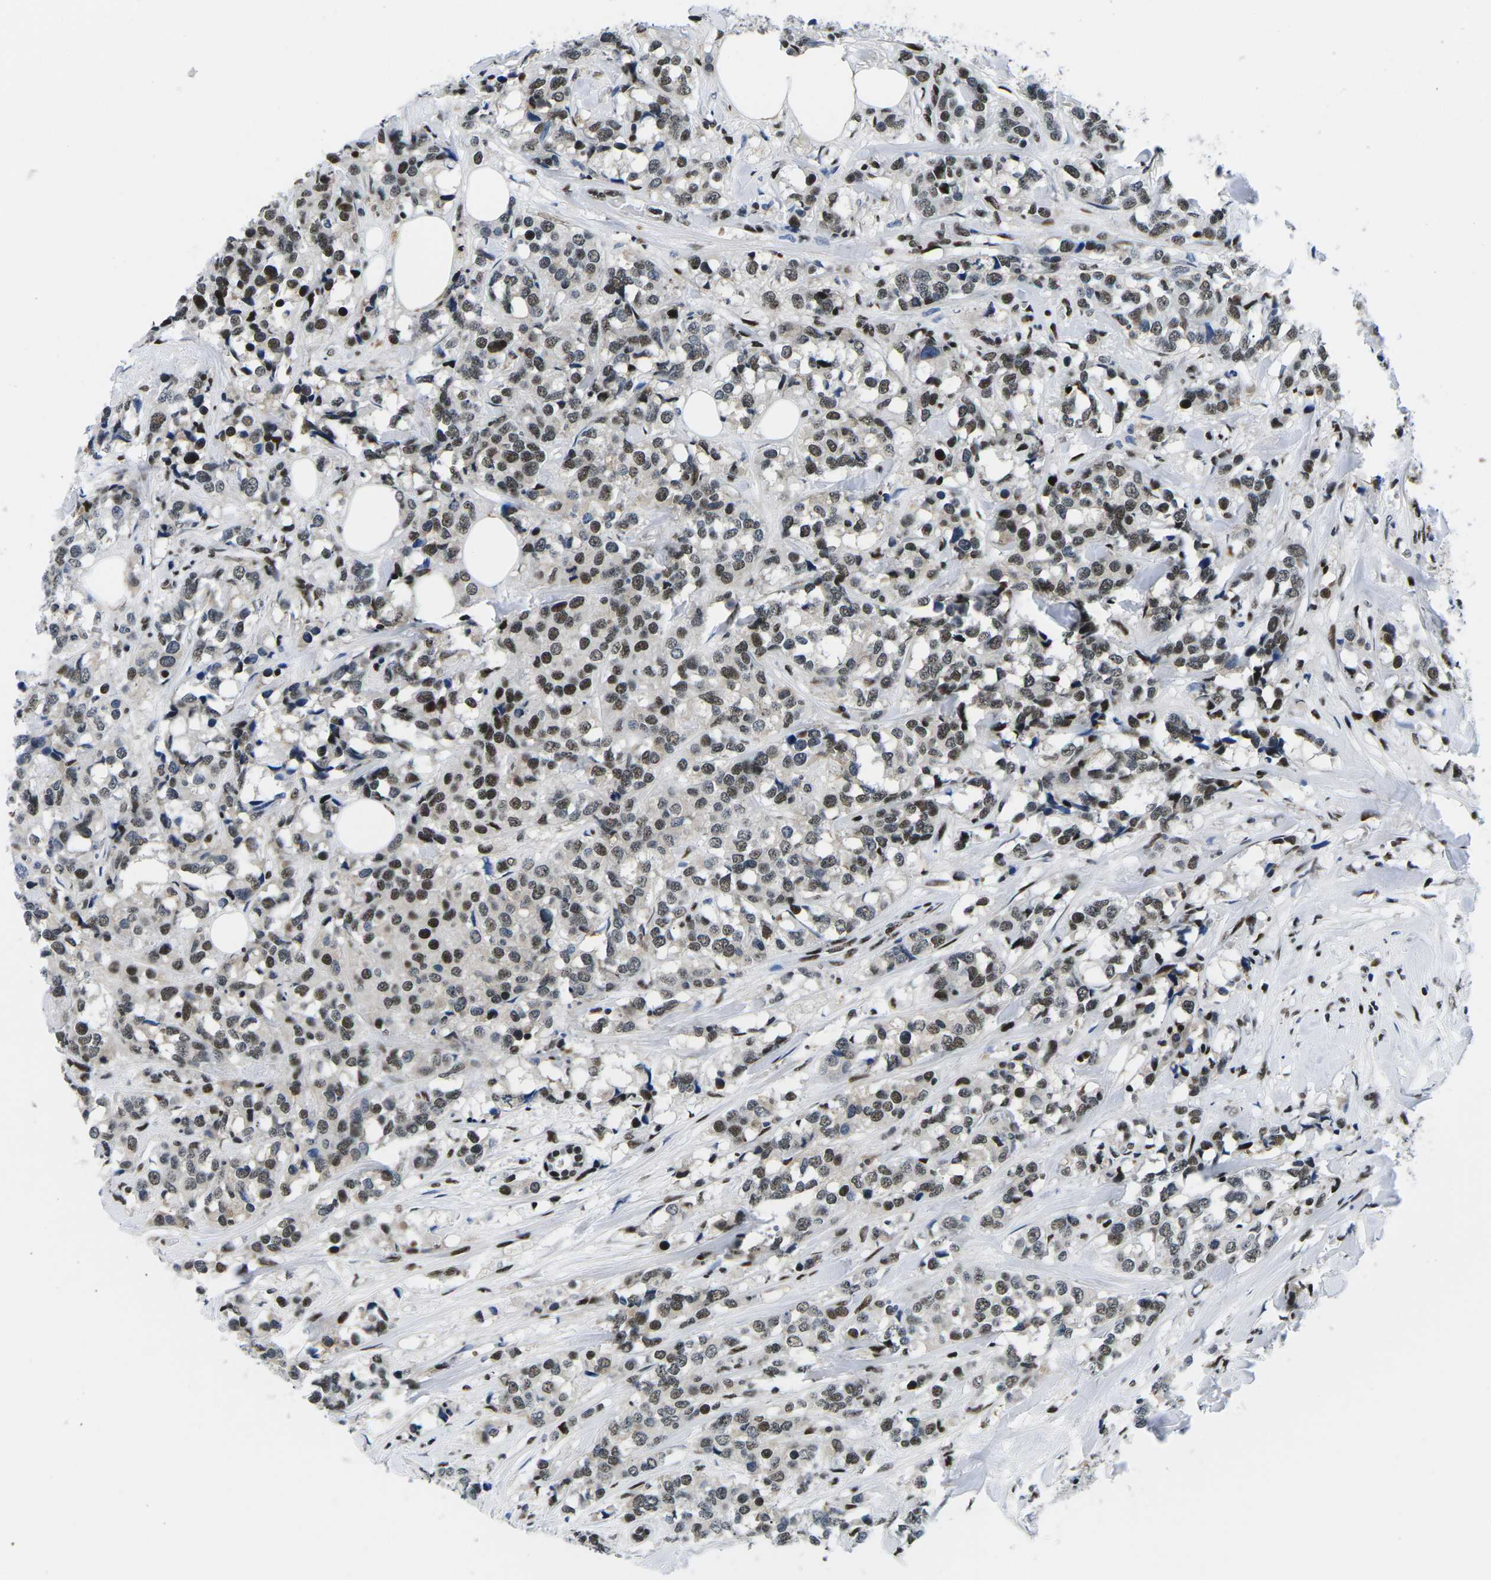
{"staining": {"intensity": "moderate", "quantity": ">75%", "location": "nuclear"}, "tissue": "breast cancer", "cell_type": "Tumor cells", "image_type": "cancer", "snomed": [{"axis": "morphology", "description": "Lobular carcinoma"}, {"axis": "topography", "description": "Breast"}], "caption": "There is medium levels of moderate nuclear positivity in tumor cells of breast lobular carcinoma, as demonstrated by immunohistochemical staining (brown color).", "gene": "ATF1", "patient": {"sex": "female", "age": 59}}